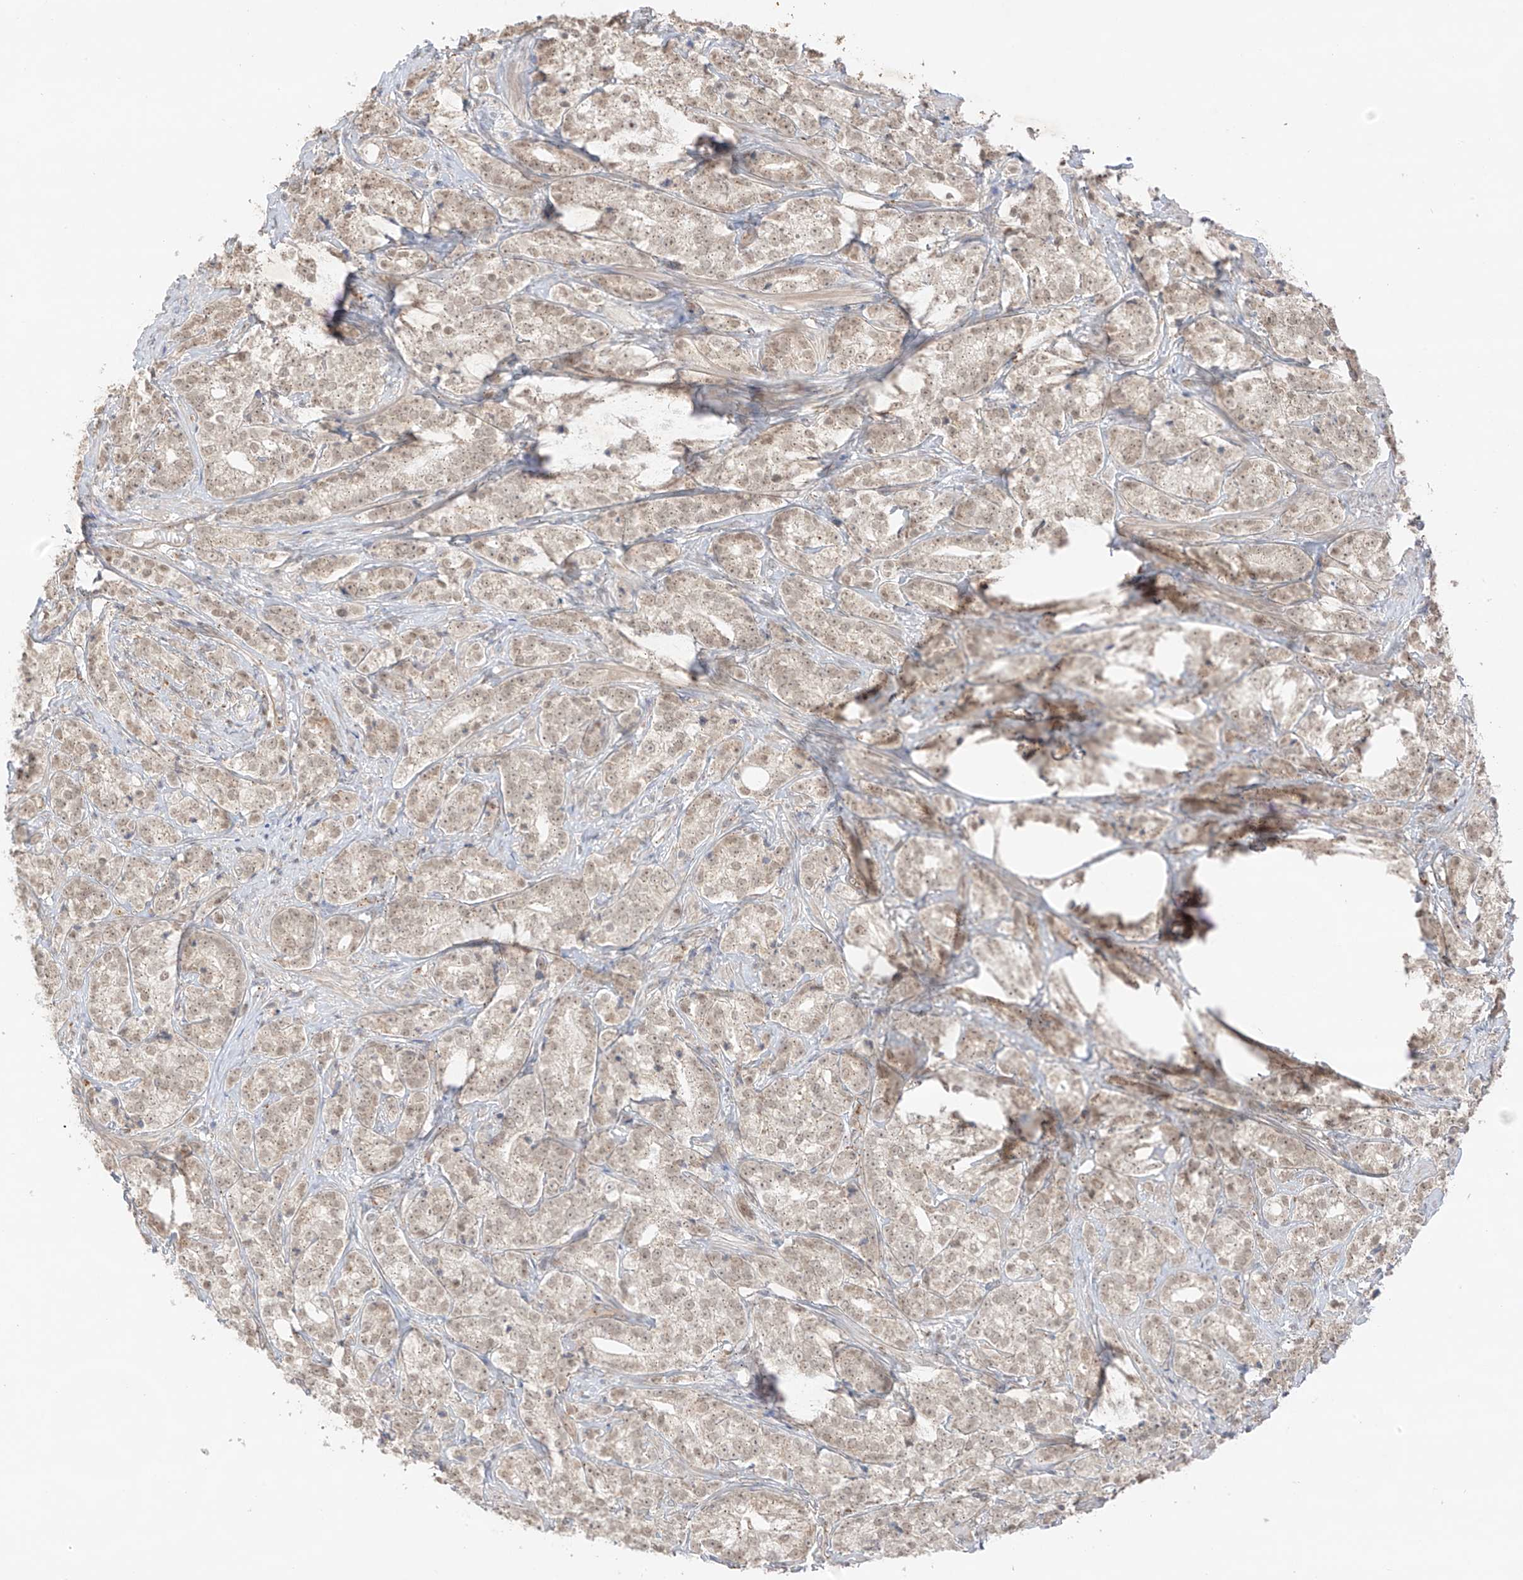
{"staining": {"intensity": "weak", "quantity": ">75%", "location": "cytoplasmic/membranous,nuclear"}, "tissue": "prostate cancer", "cell_type": "Tumor cells", "image_type": "cancer", "snomed": [{"axis": "morphology", "description": "Adenocarcinoma, High grade"}, {"axis": "topography", "description": "Prostate"}], "caption": "The micrograph shows staining of prostate high-grade adenocarcinoma, revealing weak cytoplasmic/membranous and nuclear protein expression (brown color) within tumor cells.", "gene": "N4BP3", "patient": {"sex": "male", "age": 69}}